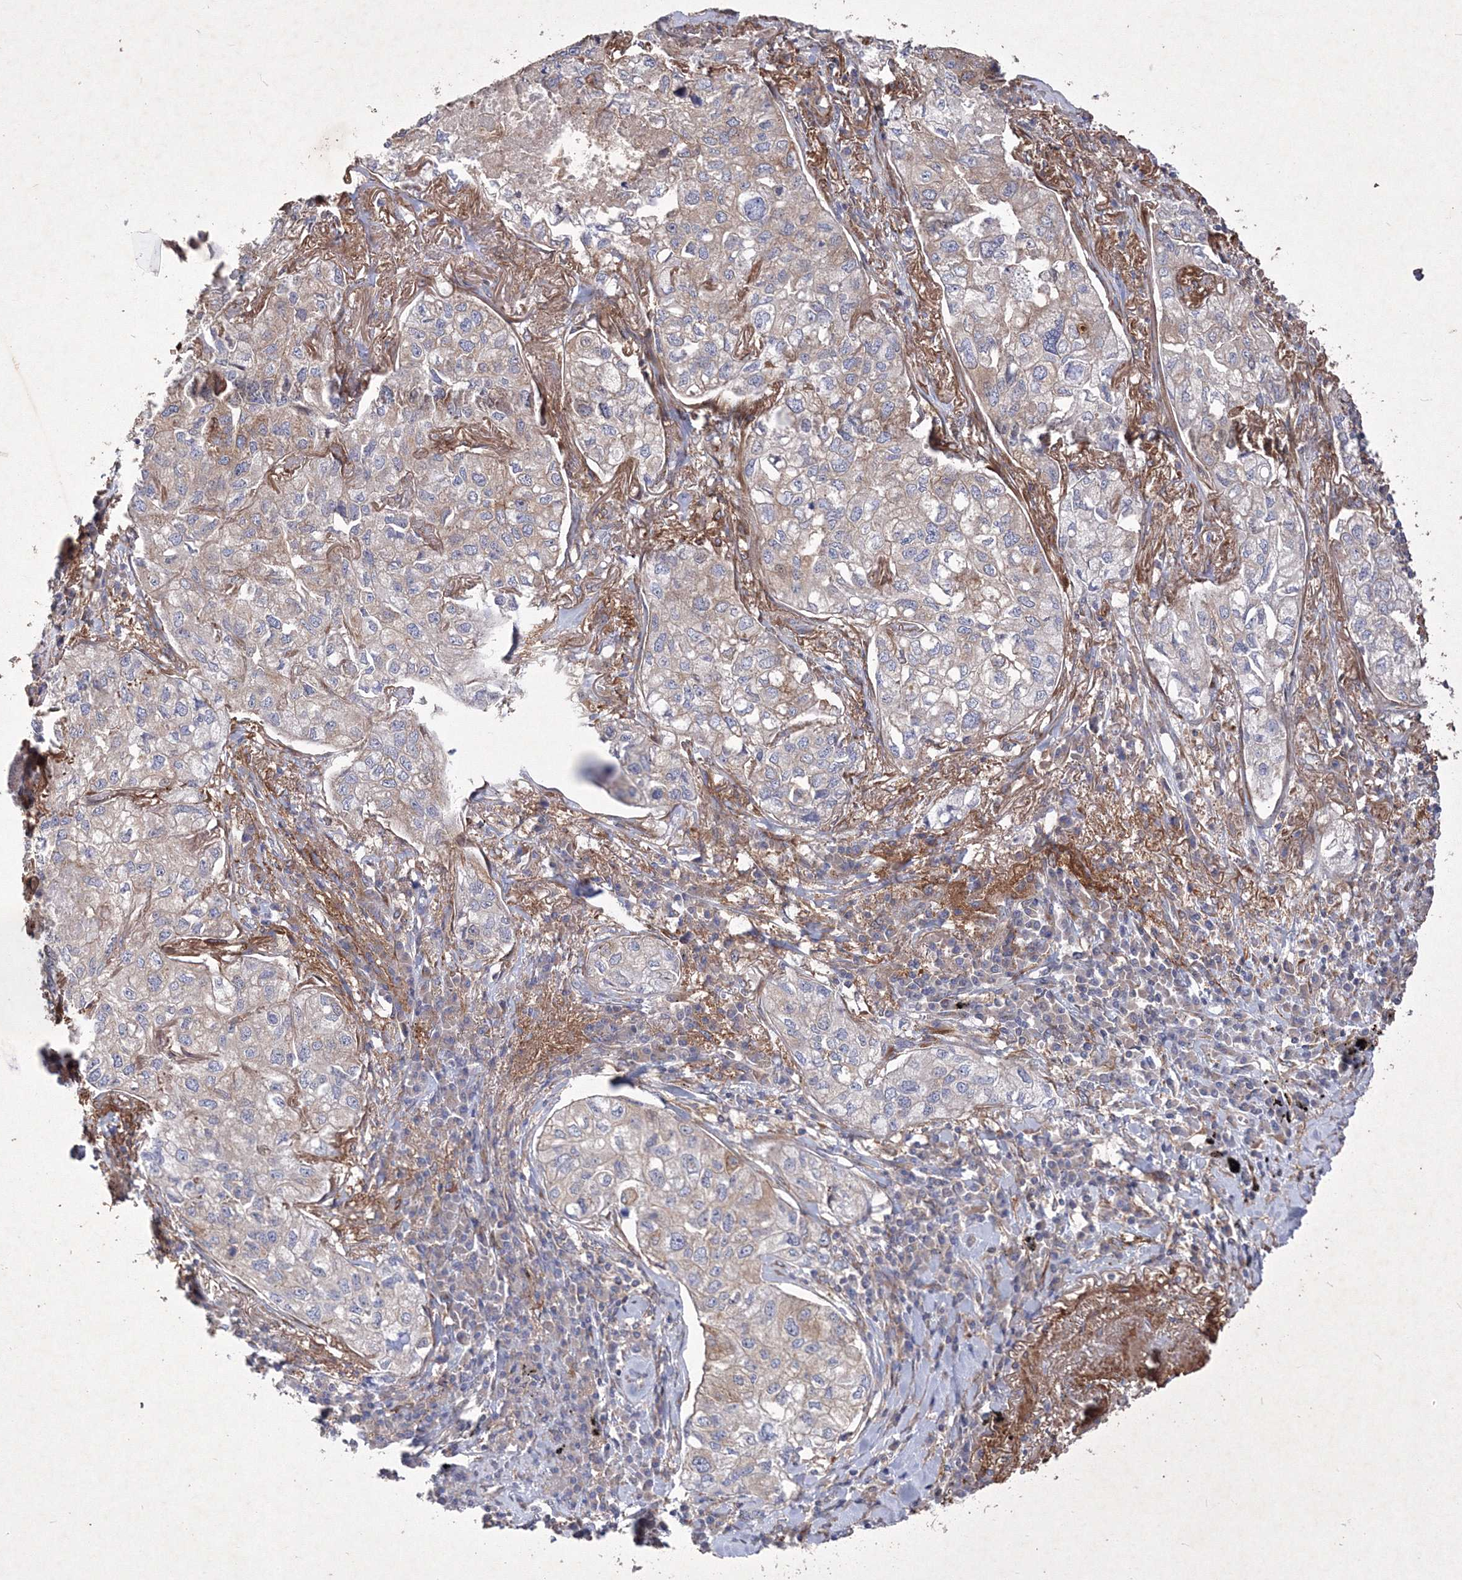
{"staining": {"intensity": "weak", "quantity": "<25%", "location": "cytoplasmic/membranous"}, "tissue": "lung cancer", "cell_type": "Tumor cells", "image_type": "cancer", "snomed": [{"axis": "morphology", "description": "Adenocarcinoma, NOS"}, {"axis": "topography", "description": "Lung"}], "caption": "Immunohistochemistry photomicrograph of lung adenocarcinoma stained for a protein (brown), which demonstrates no expression in tumor cells.", "gene": "SNX18", "patient": {"sex": "male", "age": 65}}